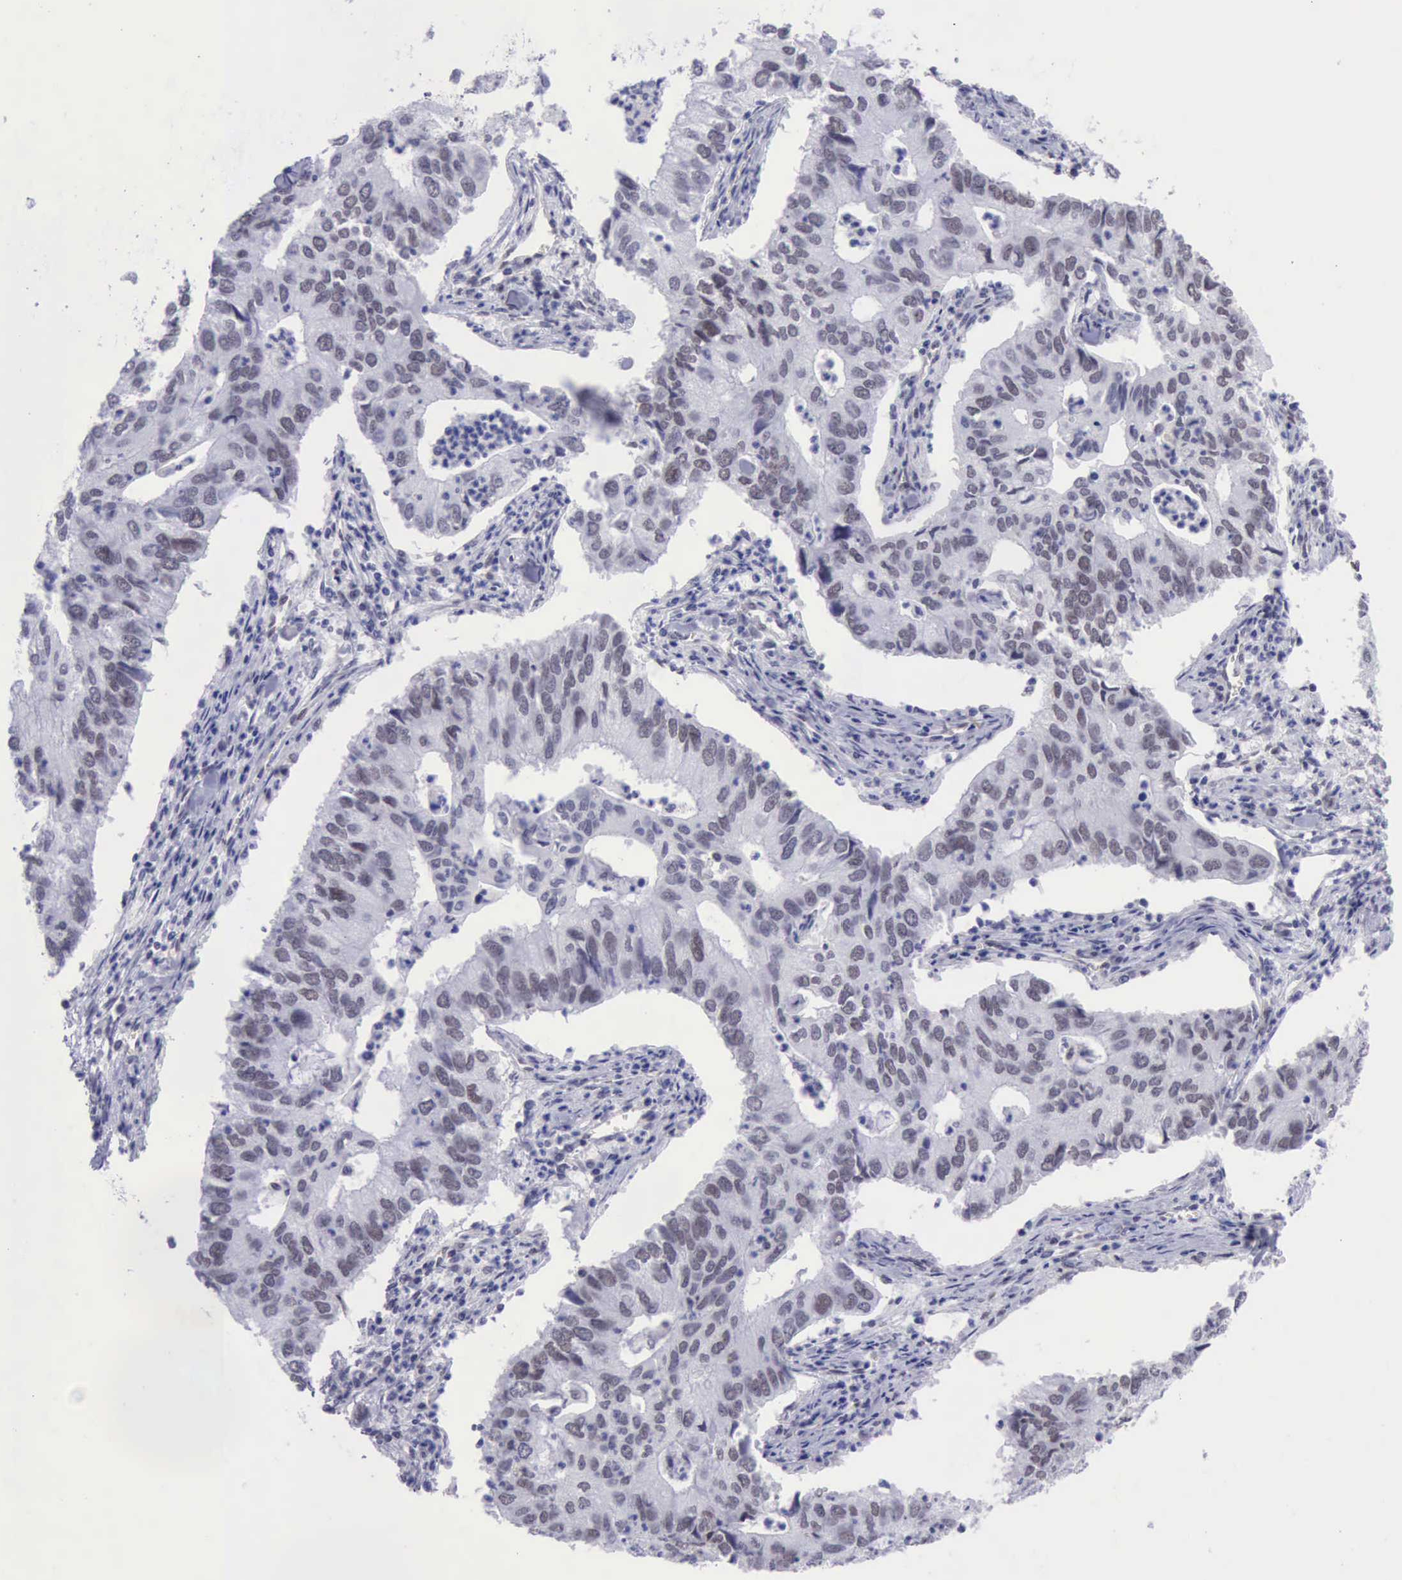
{"staining": {"intensity": "weak", "quantity": "<25%", "location": "nuclear"}, "tissue": "lung cancer", "cell_type": "Tumor cells", "image_type": "cancer", "snomed": [{"axis": "morphology", "description": "Adenocarcinoma, NOS"}, {"axis": "topography", "description": "Lung"}], "caption": "This histopathology image is of lung adenocarcinoma stained with immunohistochemistry to label a protein in brown with the nuclei are counter-stained blue. There is no expression in tumor cells. (DAB IHC visualized using brightfield microscopy, high magnification).", "gene": "ERCC4", "patient": {"sex": "male", "age": 48}}